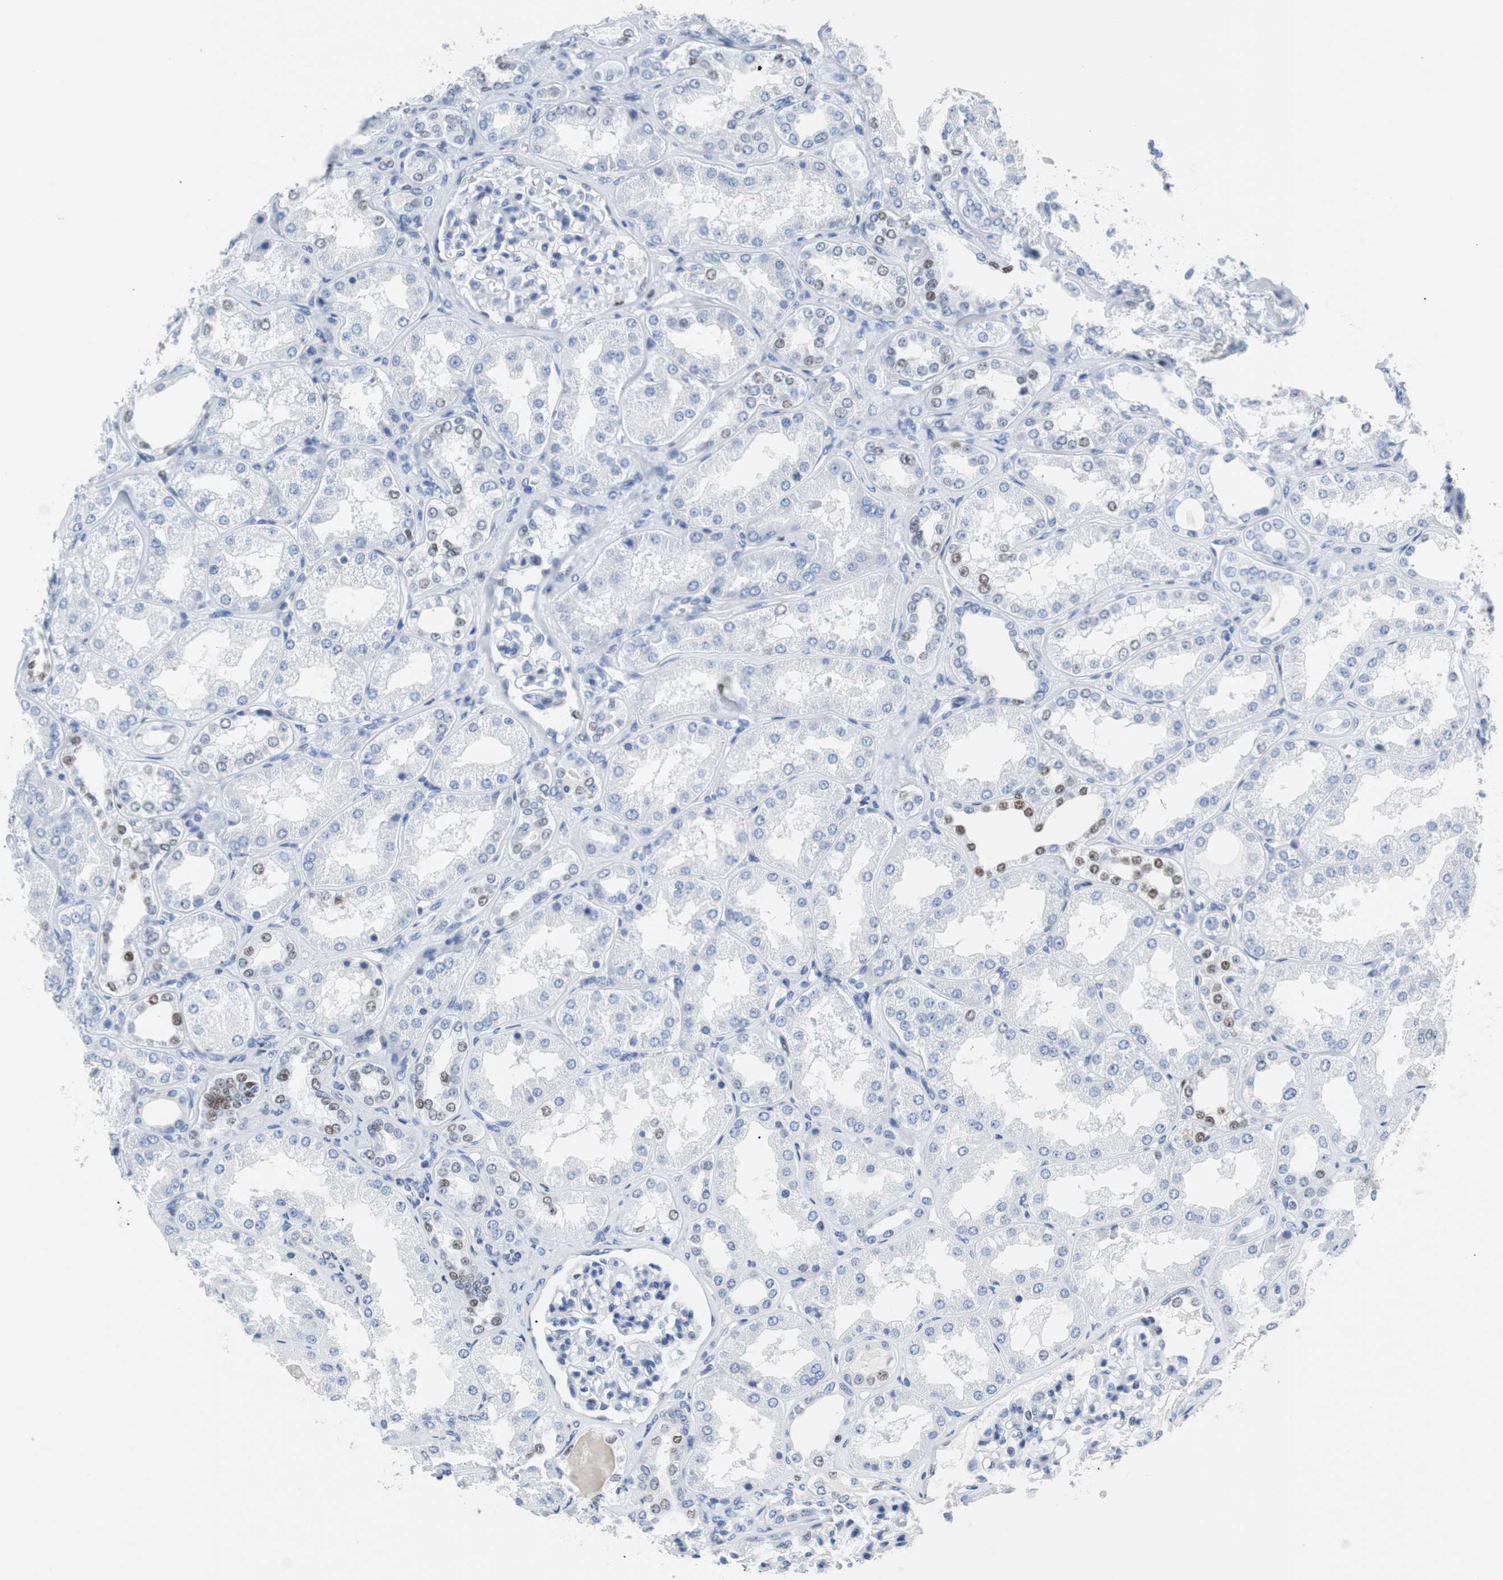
{"staining": {"intensity": "weak", "quantity": "<25%", "location": "nuclear"}, "tissue": "kidney", "cell_type": "Cells in glomeruli", "image_type": "normal", "snomed": [{"axis": "morphology", "description": "Normal tissue, NOS"}, {"axis": "topography", "description": "Kidney"}], "caption": "IHC image of unremarkable human kidney stained for a protein (brown), which displays no positivity in cells in glomeruli.", "gene": "JUN", "patient": {"sex": "female", "age": 56}}